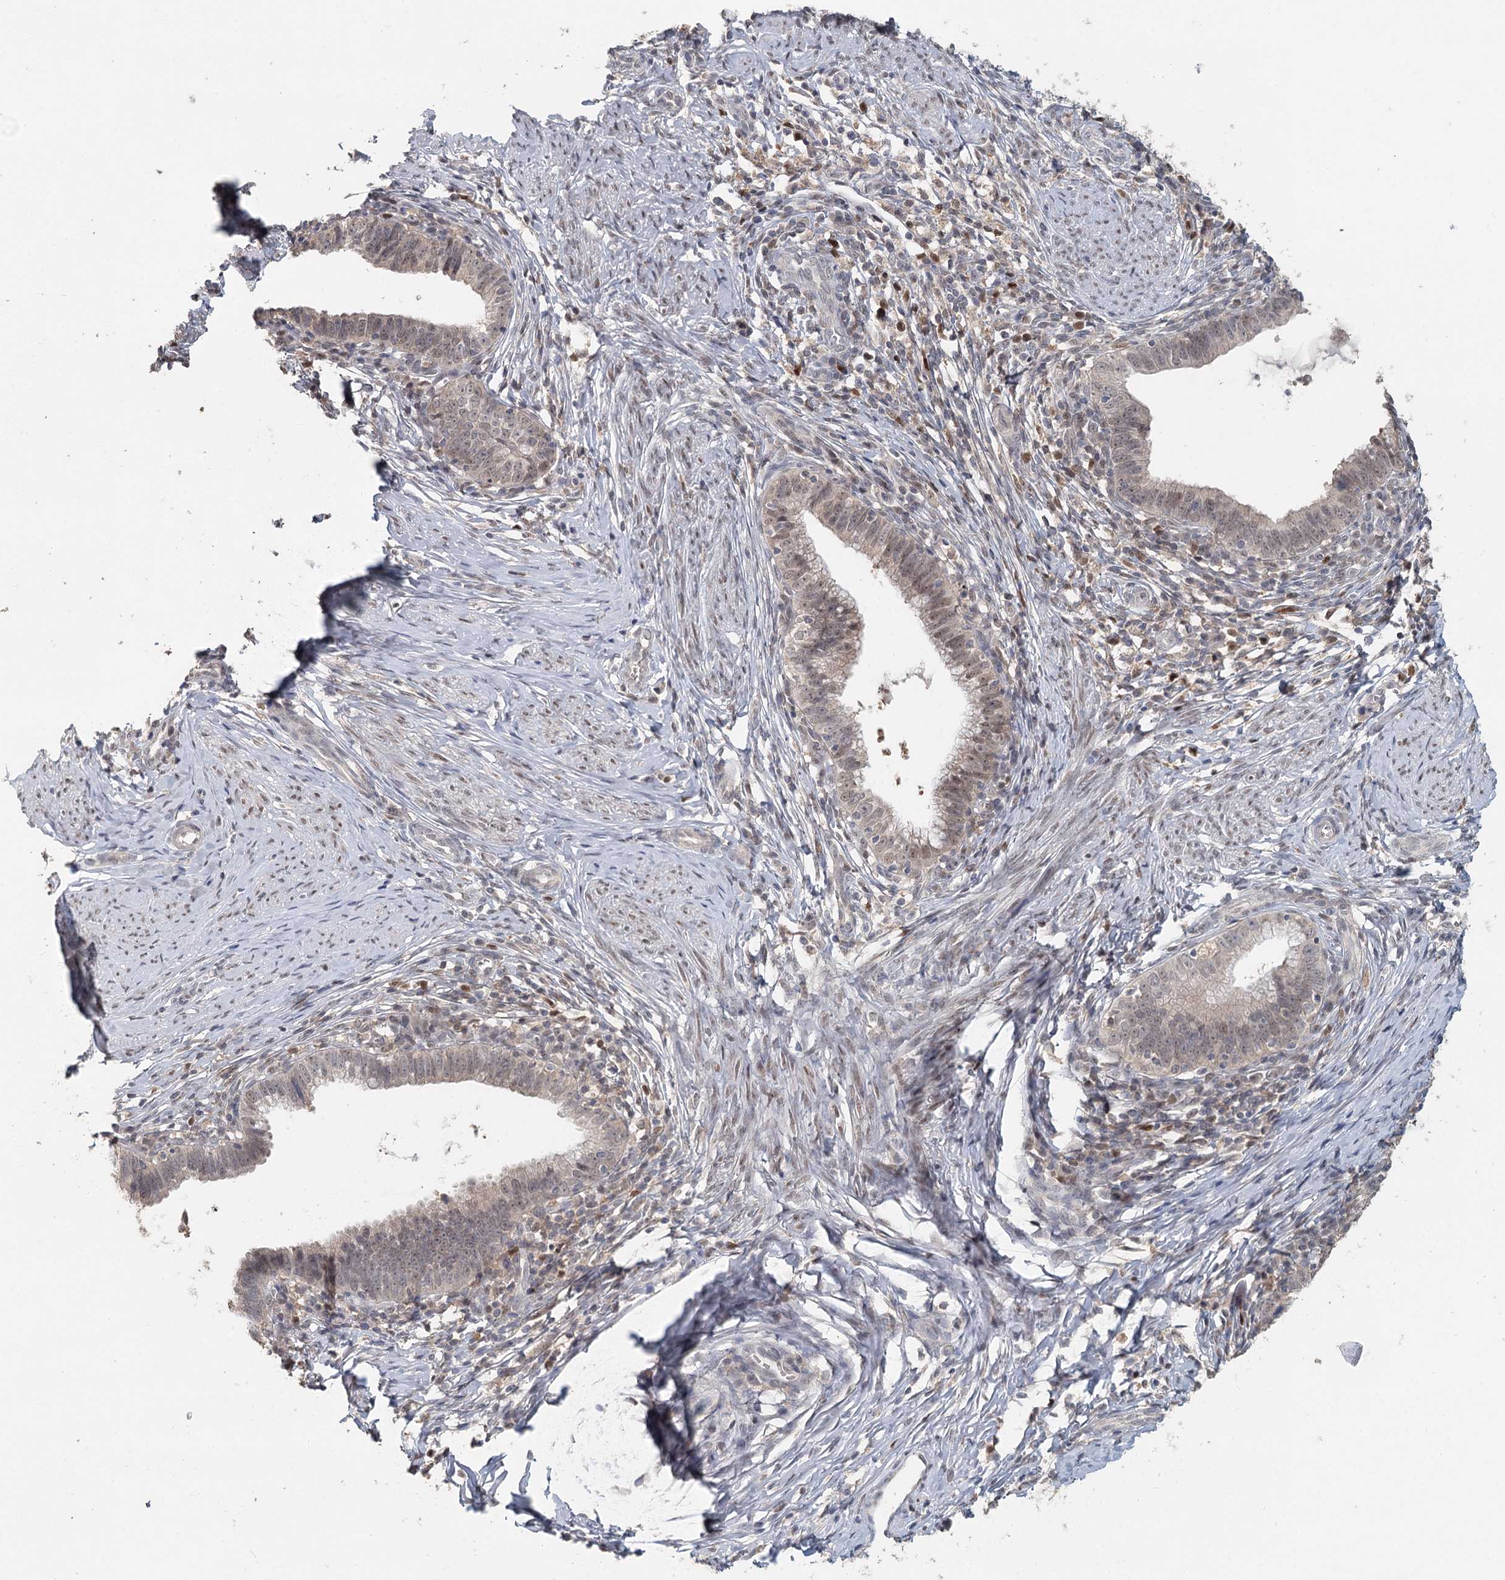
{"staining": {"intensity": "weak", "quantity": "<25%", "location": "nuclear"}, "tissue": "cervical cancer", "cell_type": "Tumor cells", "image_type": "cancer", "snomed": [{"axis": "morphology", "description": "Adenocarcinoma, NOS"}, {"axis": "topography", "description": "Cervix"}], "caption": "DAB immunohistochemical staining of cervical adenocarcinoma shows no significant staining in tumor cells. The staining was performed using DAB (3,3'-diaminobenzidine) to visualize the protein expression in brown, while the nuclei were stained in blue with hematoxylin (Magnification: 20x).", "gene": "ADK", "patient": {"sex": "female", "age": 36}}